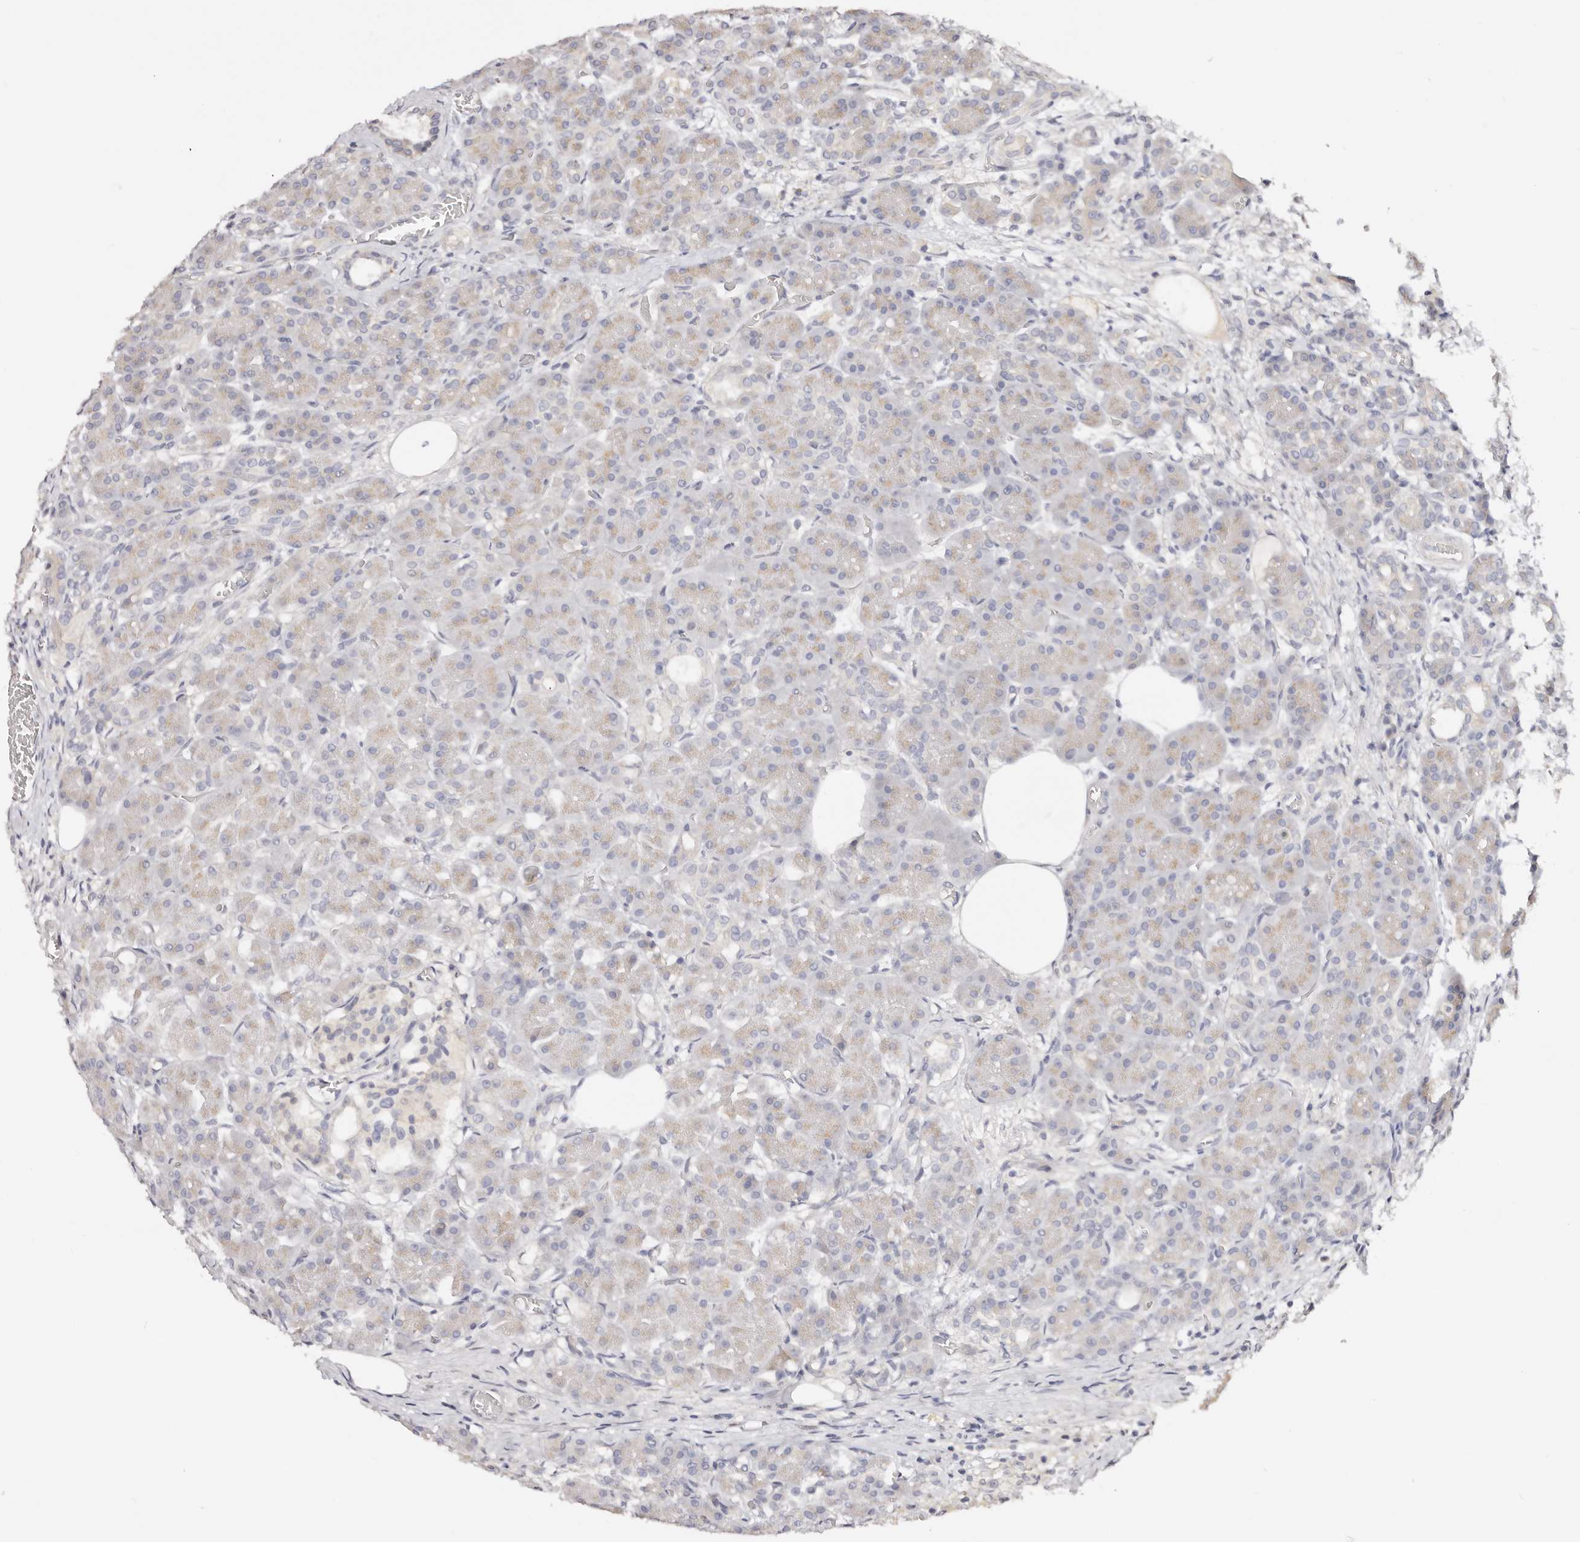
{"staining": {"intensity": "weak", "quantity": ">75%", "location": "cytoplasmic/membranous"}, "tissue": "pancreas", "cell_type": "Exocrine glandular cells", "image_type": "normal", "snomed": [{"axis": "morphology", "description": "Normal tissue, NOS"}, {"axis": "topography", "description": "Pancreas"}], "caption": "A brown stain shows weak cytoplasmic/membranous positivity of a protein in exocrine glandular cells of benign pancreas.", "gene": "DNASE1", "patient": {"sex": "male", "age": 63}}